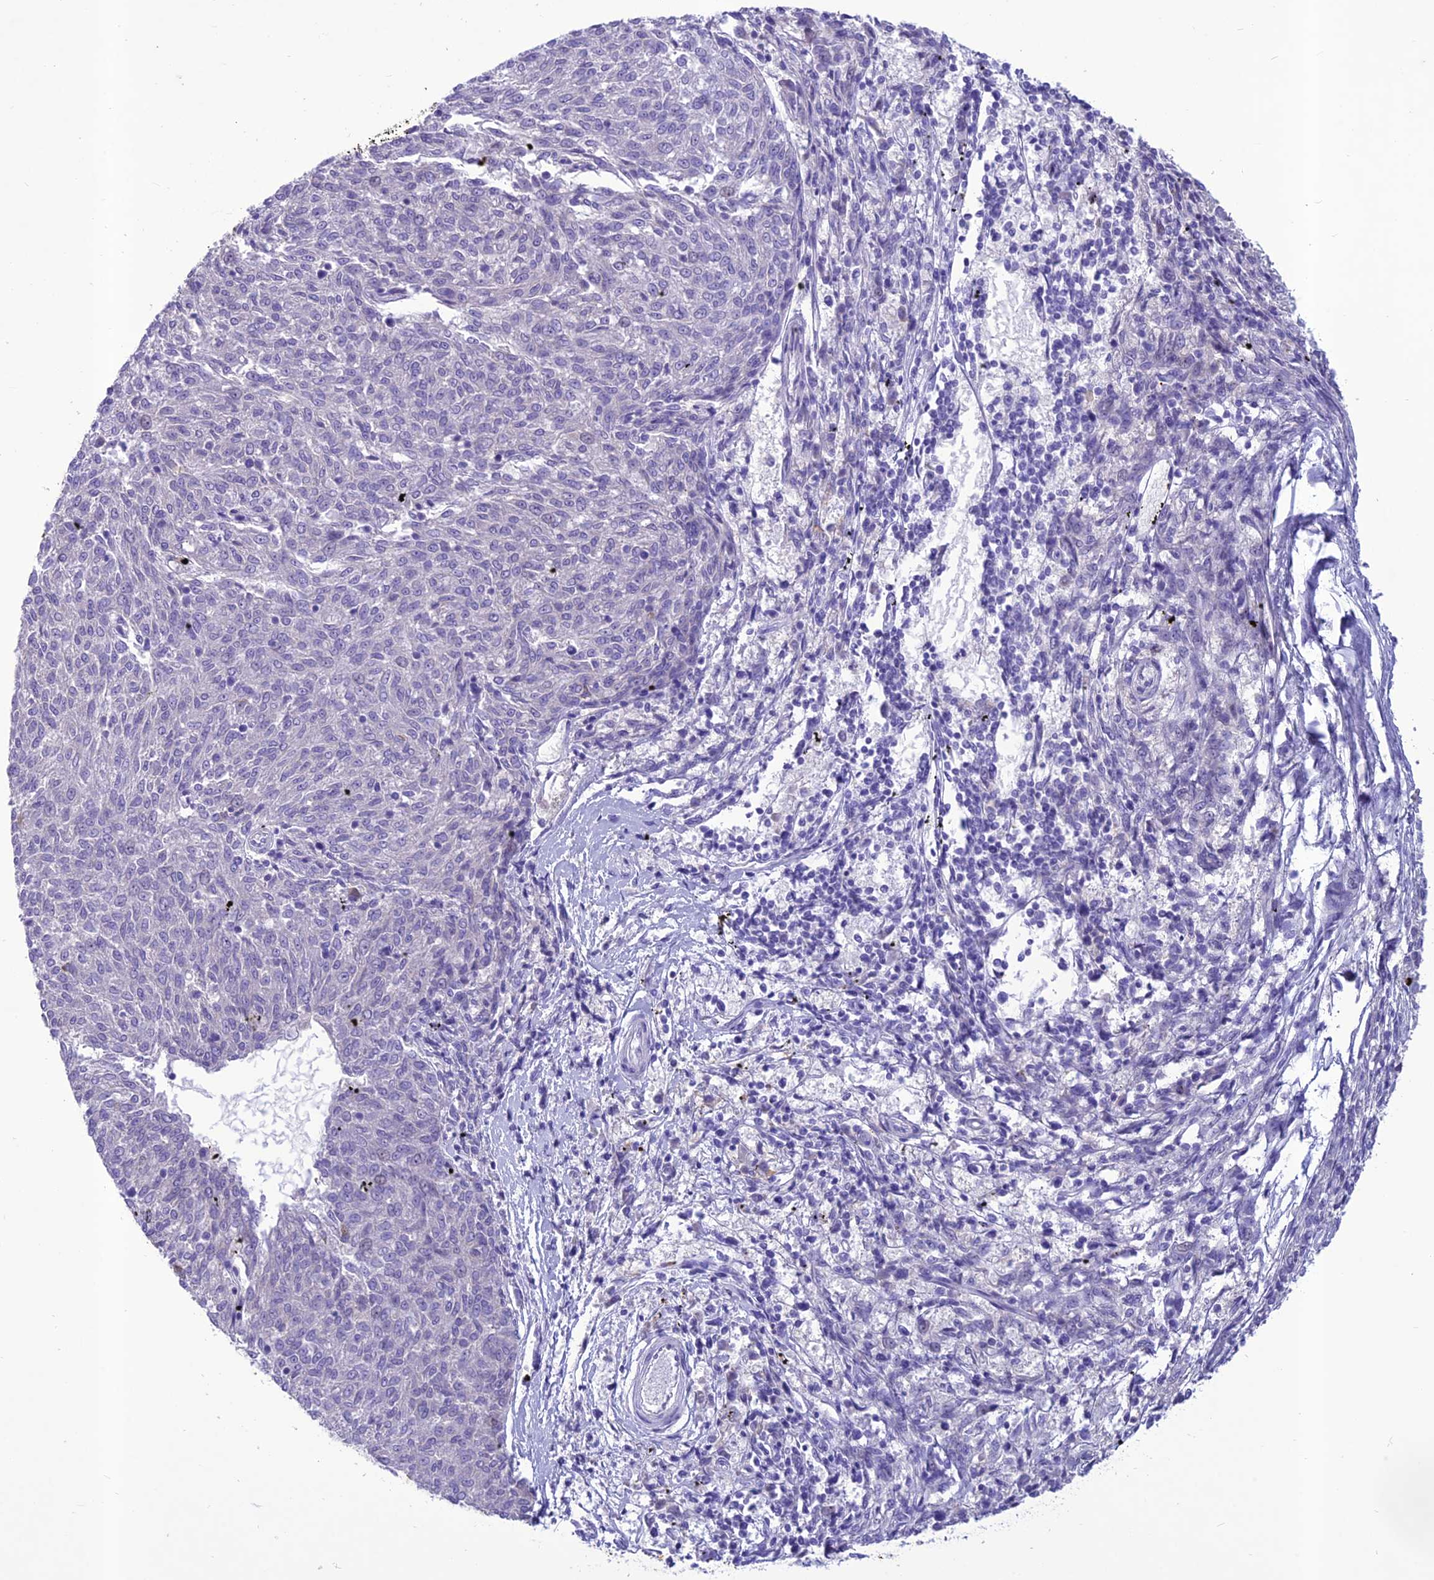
{"staining": {"intensity": "negative", "quantity": "none", "location": "none"}, "tissue": "melanoma", "cell_type": "Tumor cells", "image_type": "cancer", "snomed": [{"axis": "morphology", "description": "Malignant melanoma, NOS"}, {"axis": "topography", "description": "Skin"}], "caption": "An image of human malignant melanoma is negative for staining in tumor cells.", "gene": "IFT172", "patient": {"sex": "female", "age": 72}}